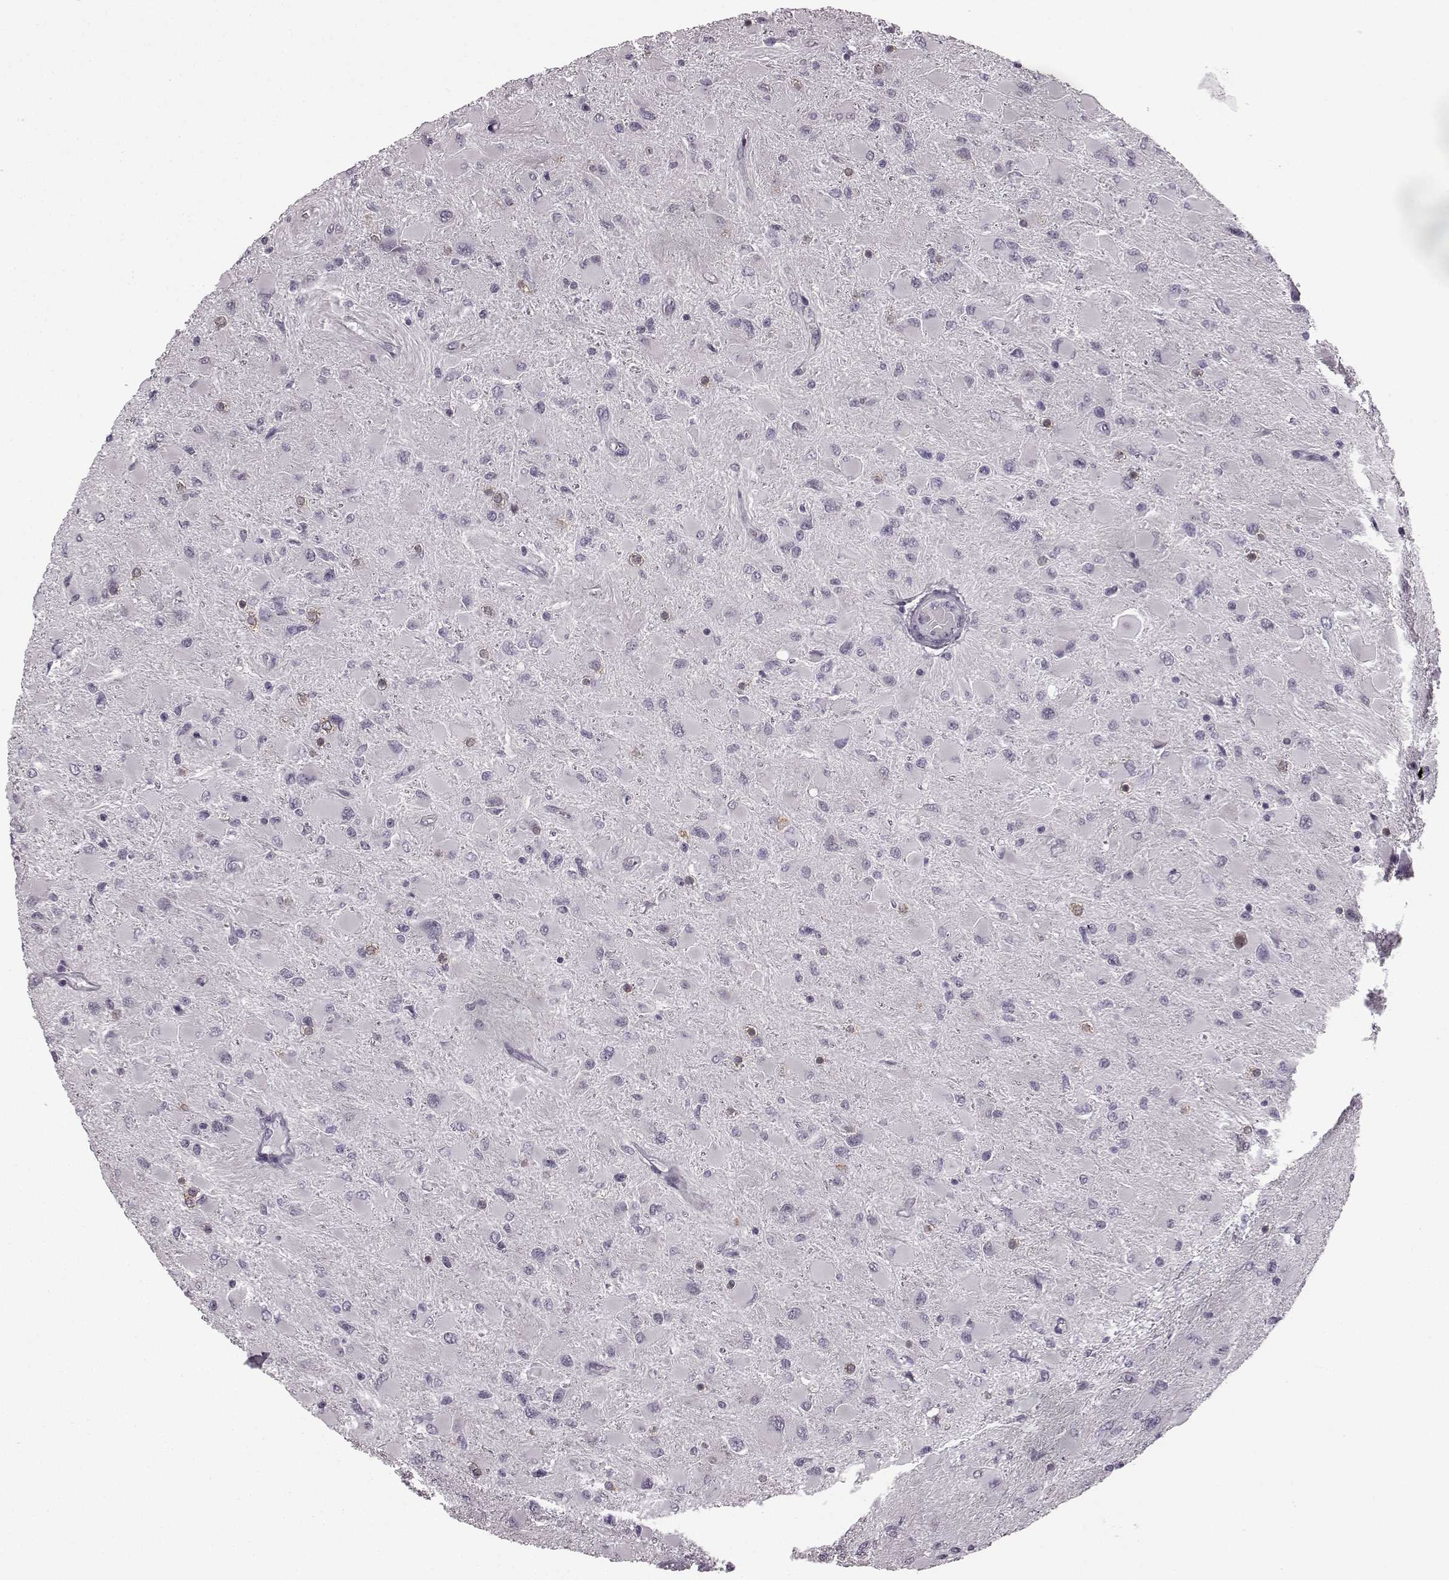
{"staining": {"intensity": "negative", "quantity": "none", "location": "none"}, "tissue": "glioma", "cell_type": "Tumor cells", "image_type": "cancer", "snomed": [{"axis": "morphology", "description": "Glioma, malignant, High grade"}, {"axis": "topography", "description": "Cerebral cortex"}], "caption": "Immunohistochemistry (IHC) photomicrograph of glioma stained for a protein (brown), which displays no positivity in tumor cells.", "gene": "SEMG2", "patient": {"sex": "female", "age": 36}}